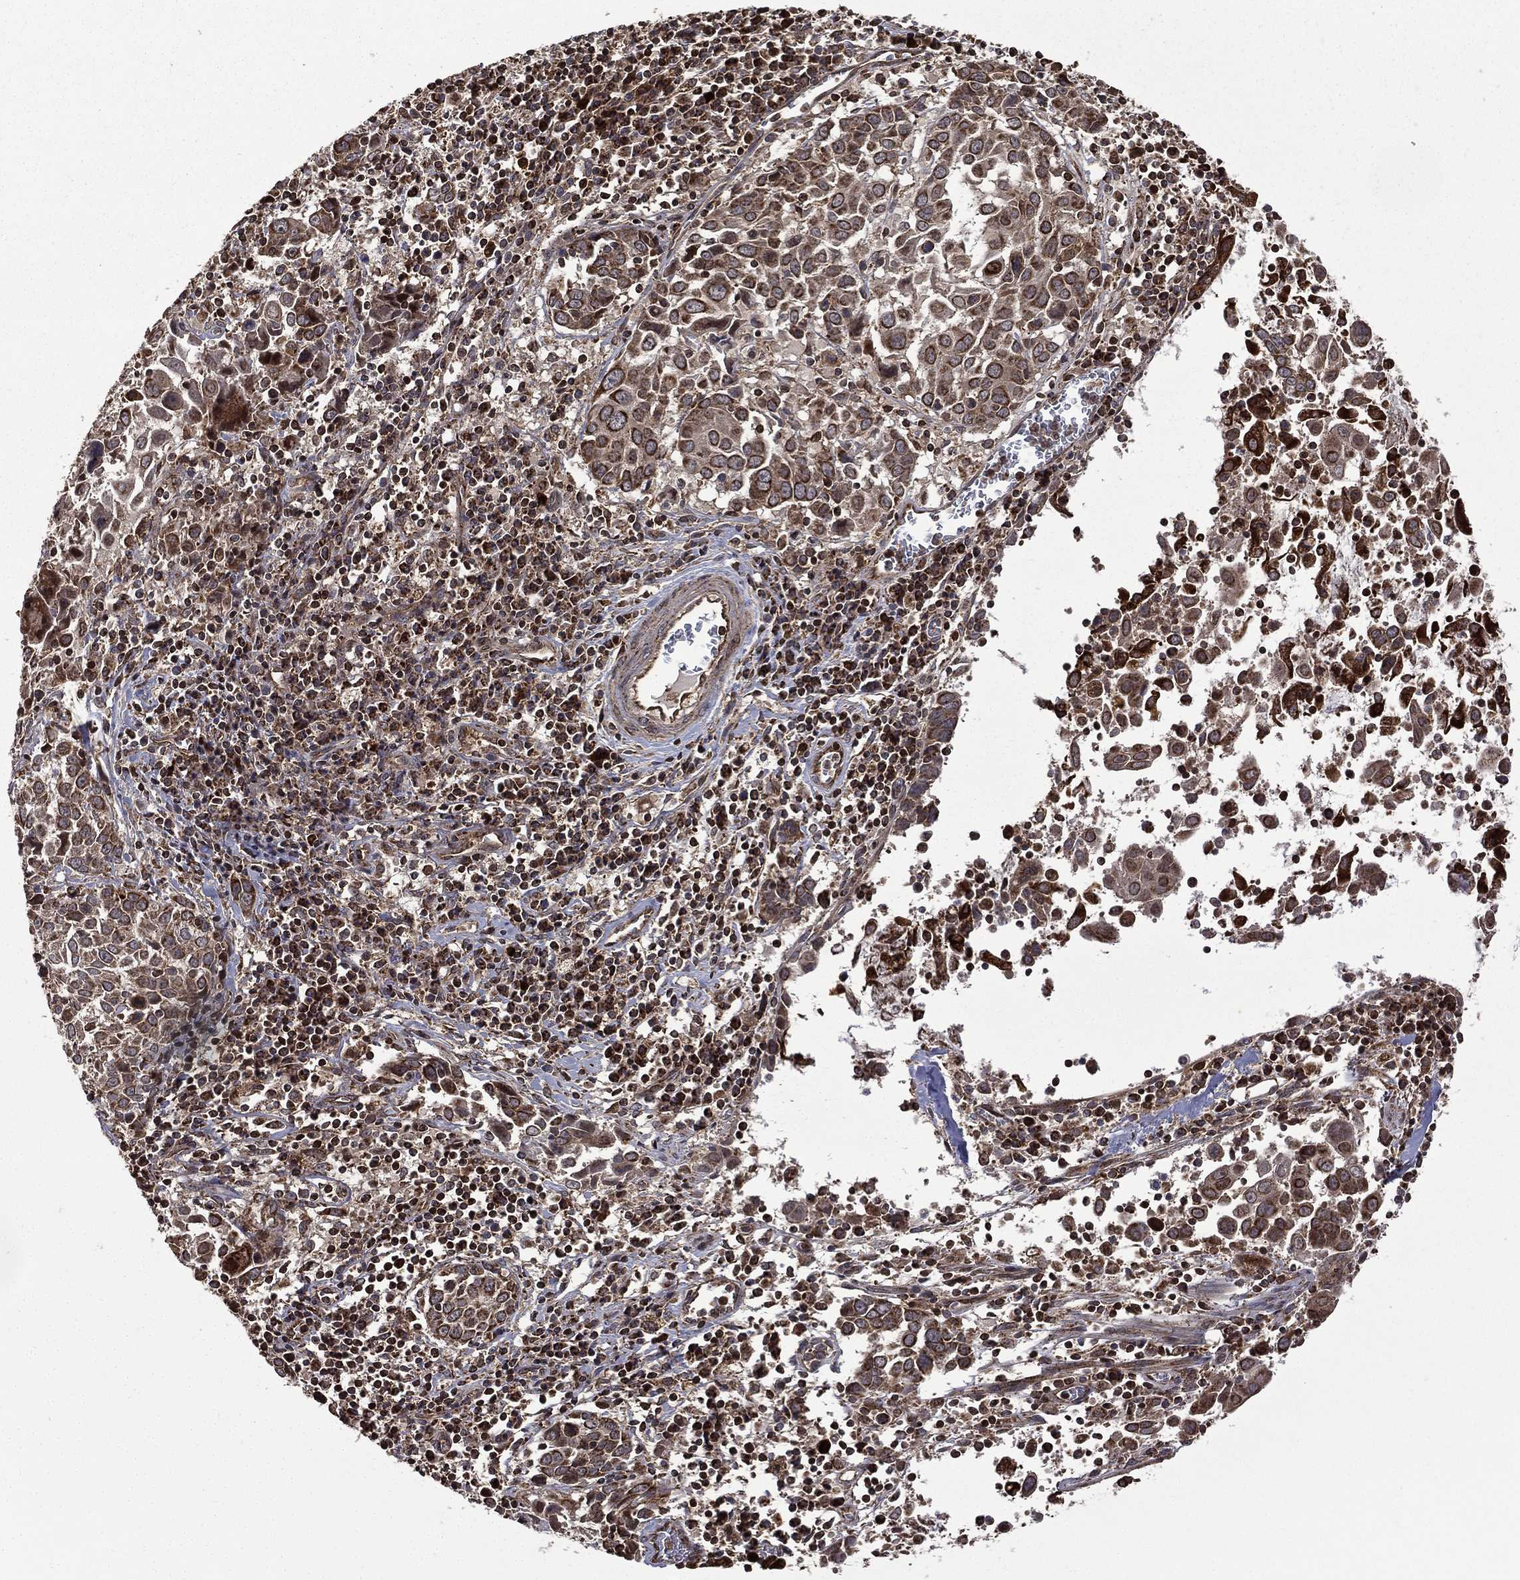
{"staining": {"intensity": "strong", "quantity": "25%-75%", "location": "cytoplasmic/membranous"}, "tissue": "lung cancer", "cell_type": "Tumor cells", "image_type": "cancer", "snomed": [{"axis": "morphology", "description": "Squamous cell carcinoma, NOS"}, {"axis": "topography", "description": "Lung"}], "caption": "Strong cytoplasmic/membranous positivity is appreciated in about 25%-75% of tumor cells in squamous cell carcinoma (lung).", "gene": "GIMAP6", "patient": {"sex": "male", "age": 57}}